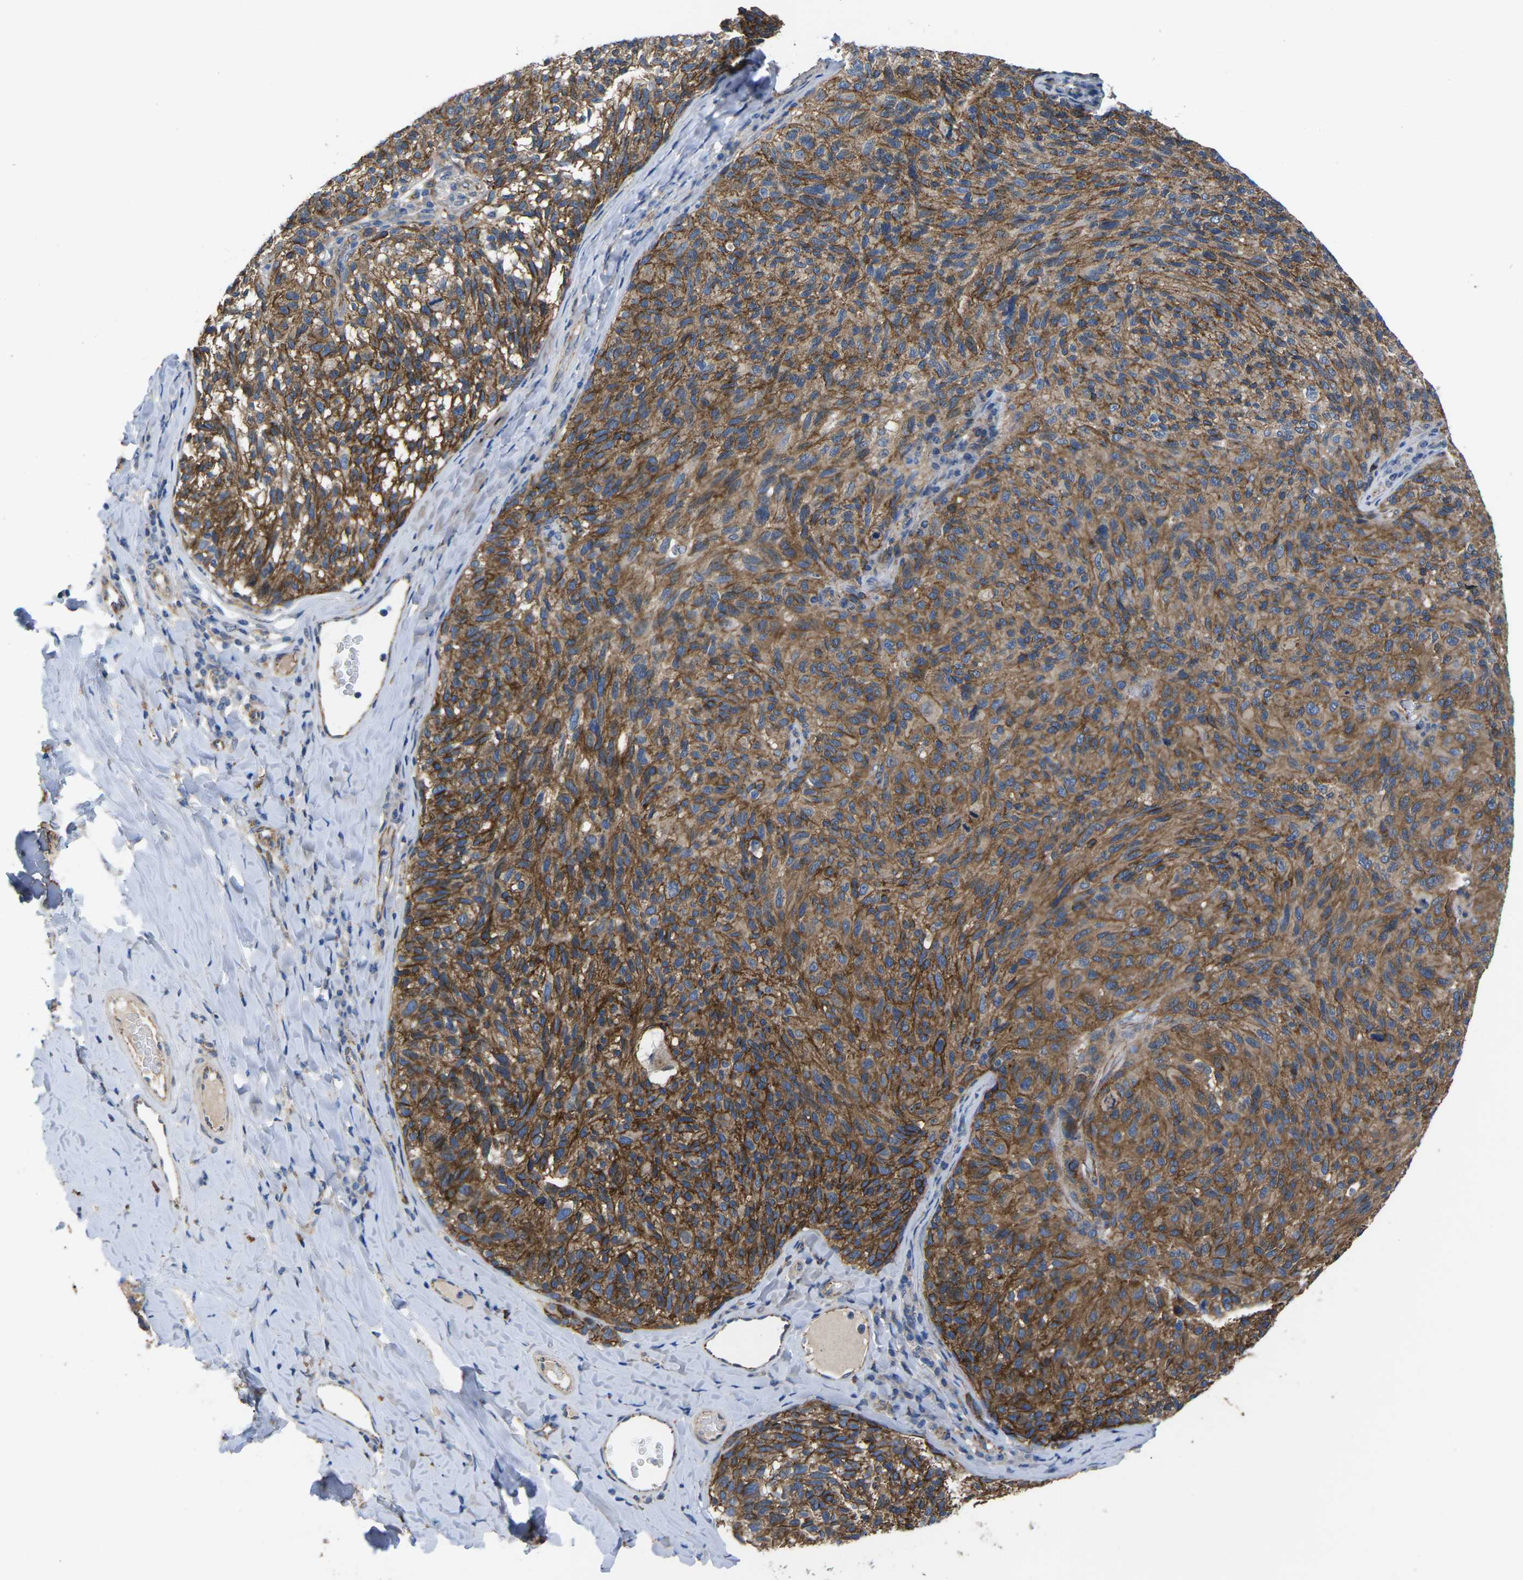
{"staining": {"intensity": "strong", "quantity": ">75%", "location": "cytoplasmic/membranous"}, "tissue": "melanoma", "cell_type": "Tumor cells", "image_type": "cancer", "snomed": [{"axis": "morphology", "description": "Malignant melanoma, NOS"}, {"axis": "topography", "description": "Skin"}], "caption": "Melanoma was stained to show a protein in brown. There is high levels of strong cytoplasmic/membranous expression in about >75% of tumor cells. (DAB (3,3'-diaminobenzidine) = brown stain, brightfield microscopy at high magnification).", "gene": "CTNND1", "patient": {"sex": "female", "age": 73}}